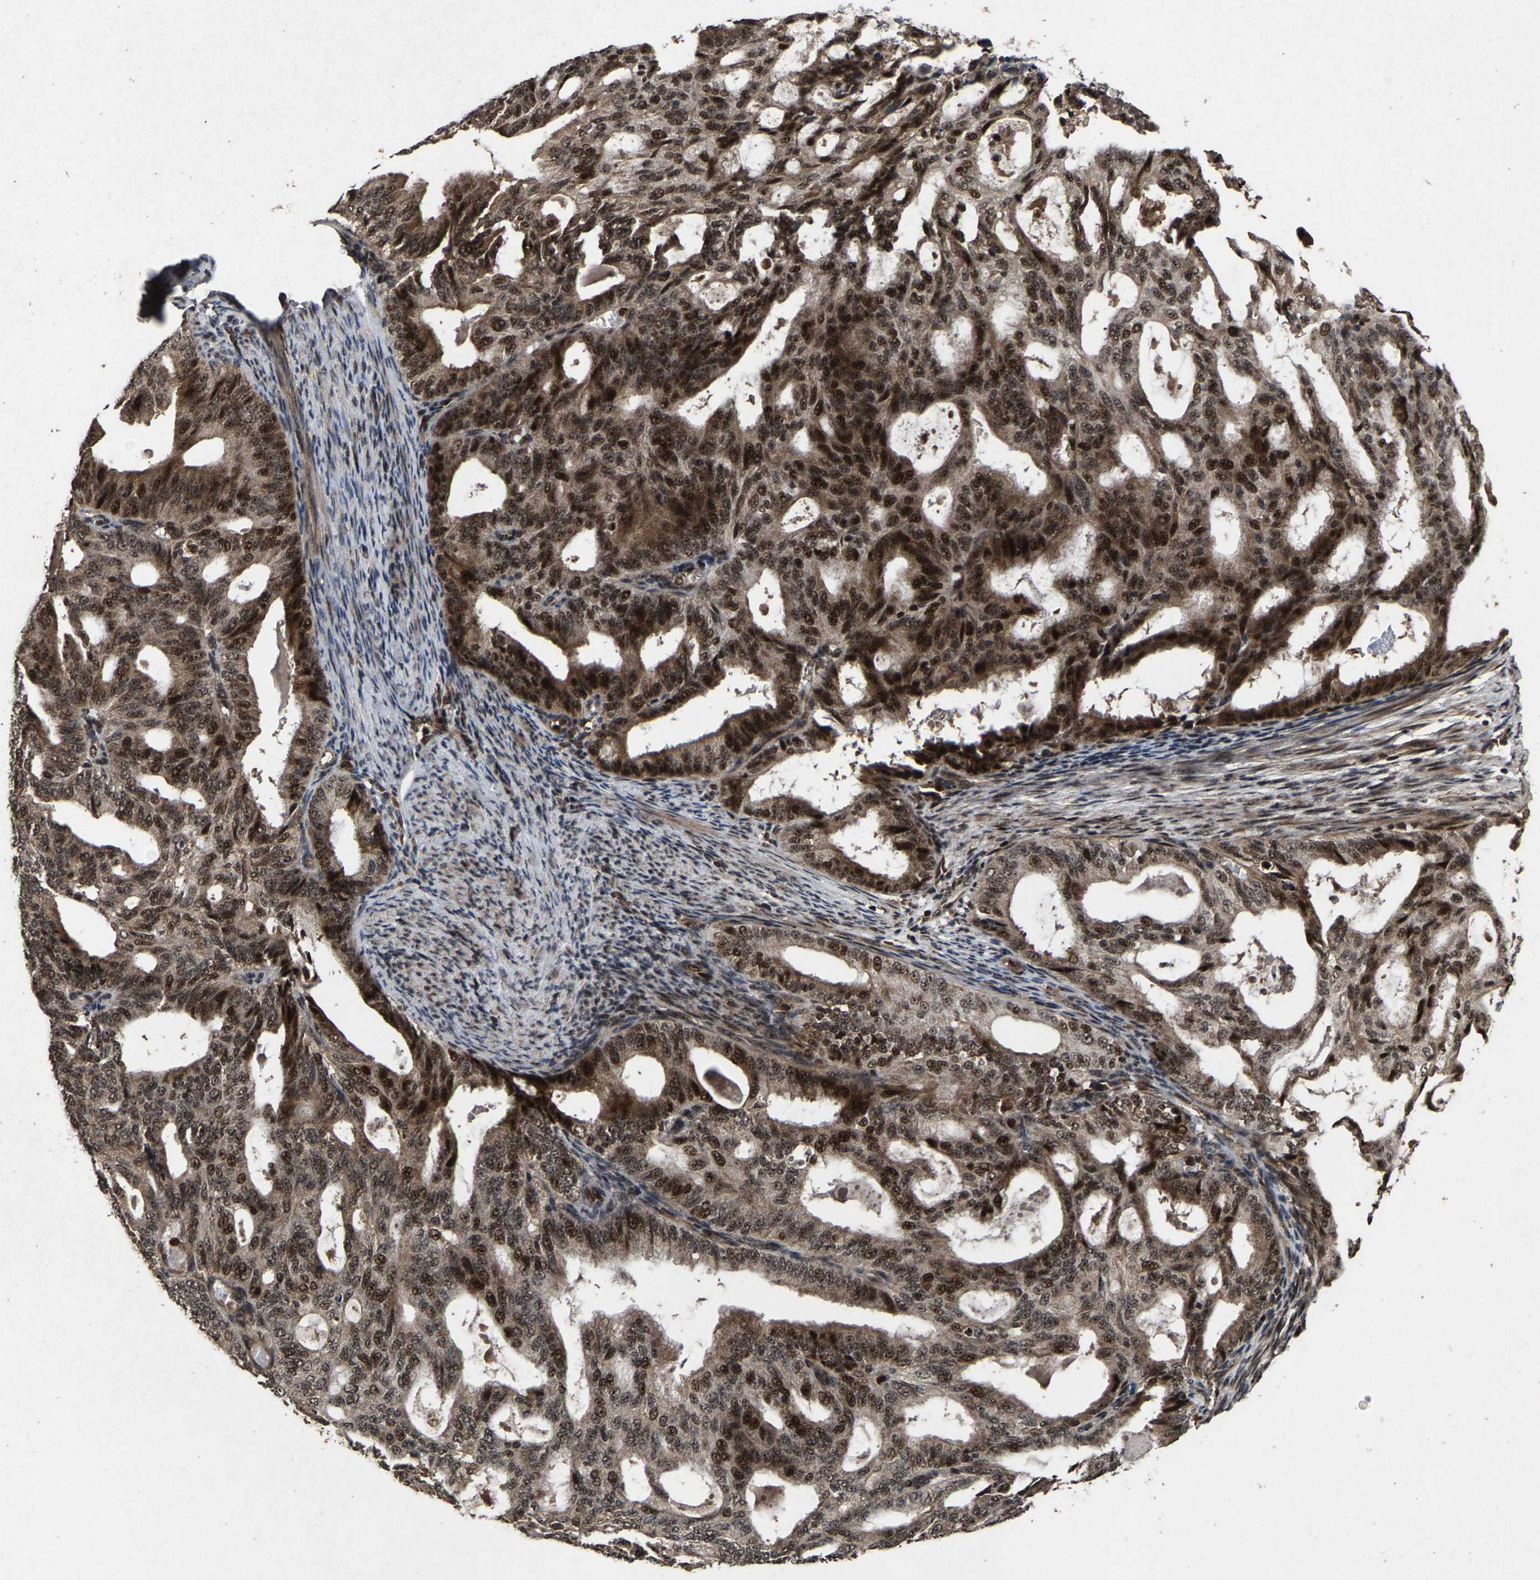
{"staining": {"intensity": "strong", "quantity": ">75%", "location": "cytoplasmic/membranous,nuclear"}, "tissue": "endometrial cancer", "cell_type": "Tumor cells", "image_type": "cancer", "snomed": [{"axis": "morphology", "description": "Adenocarcinoma, NOS"}, {"axis": "topography", "description": "Endometrium"}], "caption": "Immunohistochemistry micrograph of endometrial cancer stained for a protein (brown), which shows high levels of strong cytoplasmic/membranous and nuclear positivity in about >75% of tumor cells.", "gene": "HAUS6", "patient": {"sex": "female", "age": 58}}